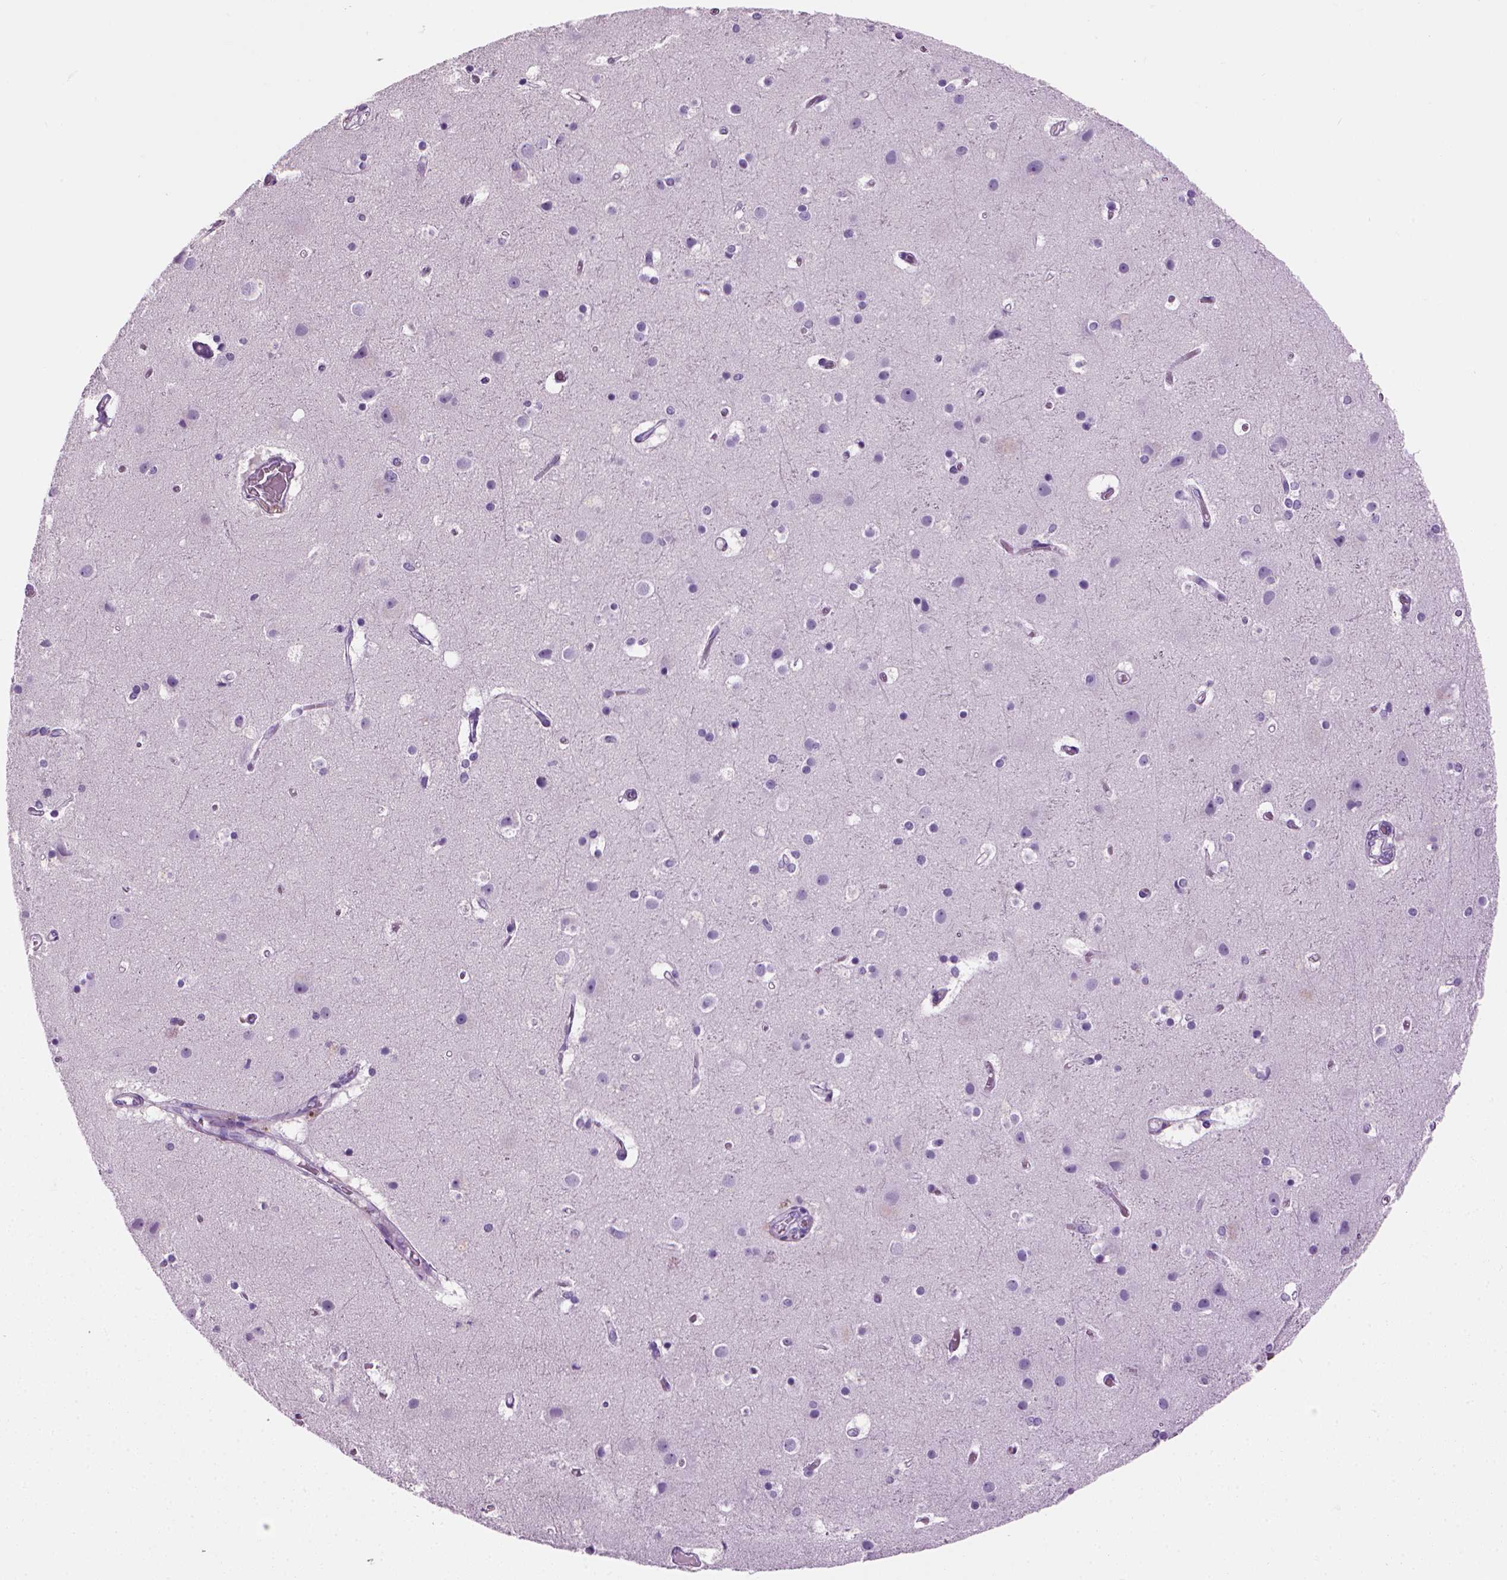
{"staining": {"intensity": "negative", "quantity": "none", "location": "none"}, "tissue": "cerebral cortex", "cell_type": "Endothelial cells", "image_type": "normal", "snomed": [{"axis": "morphology", "description": "Normal tissue, NOS"}, {"axis": "topography", "description": "Cerebral cortex"}], "caption": "A photomicrograph of cerebral cortex stained for a protein exhibits no brown staining in endothelial cells. (Immunohistochemistry (ihc), brightfield microscopy, high magnification).", "gene": "MZB1", "patient": {"sex": "female", "age": 52}}